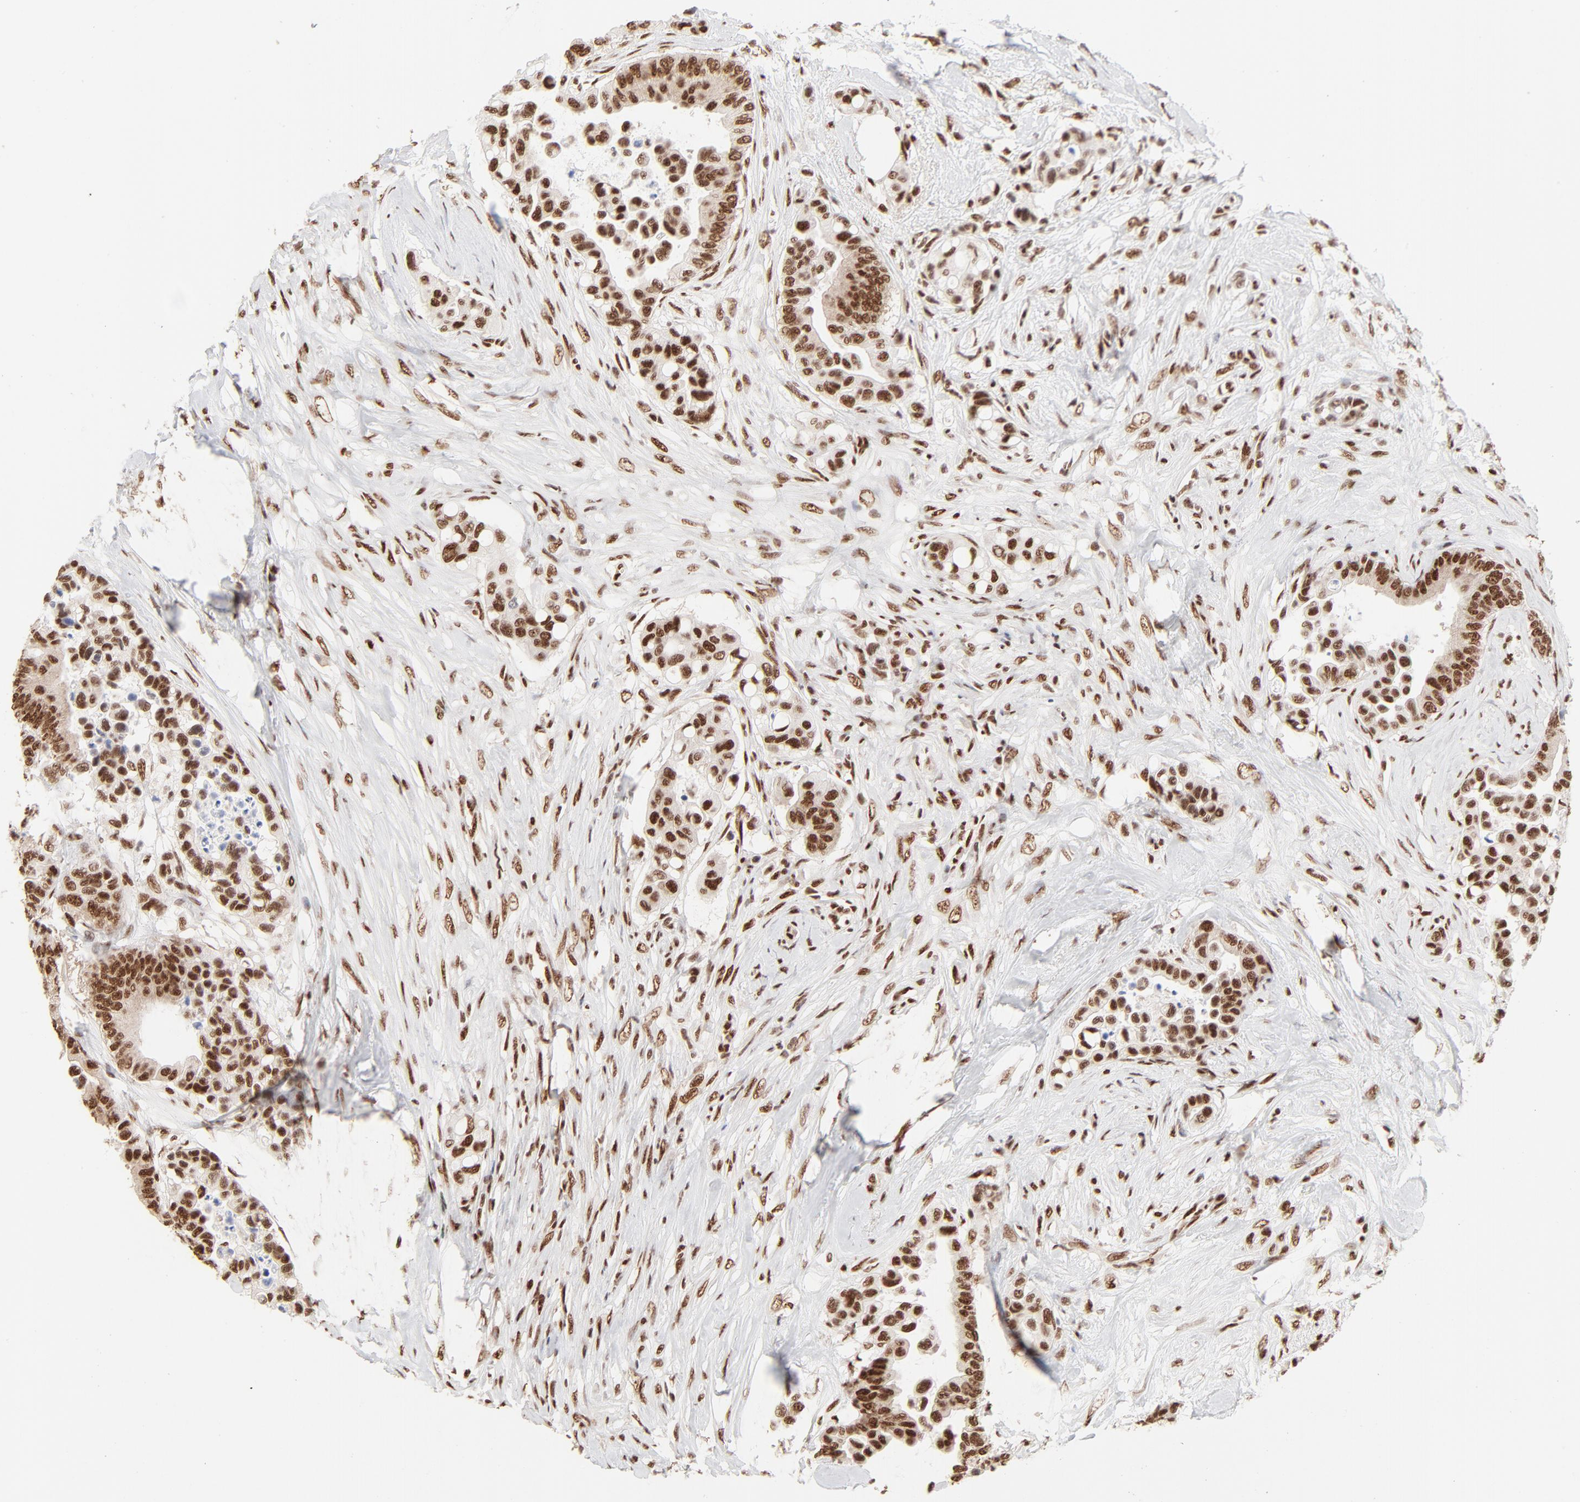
{"staining": {"intensity": "strong", "quantity": ">75%", "location": "nuclear"}, "tissue": "colorectal cancer", "cell_type": "Tumor cells", "image_type": "cancer", "snomed": [{"axis": "morphology", "description": "Adenocarcinoma, NOS"}, {"axis": "topography", "description": "Colon"}], "caption": "High-magnification brightfield microscopy of colorectal cancer (adenocarcinoma) stained with DAB (brown) and counterstained with hematoxylin (blue). tumor cells exhibit strong nuclear positivity is seen in about>75% of cells. Using DAB (3,3'-diaminobenzidine) (brown) and hematoxylin (blue) stains, captured at high magnification using brightfield microscopy.", "gene": "TARDBP", "patient": {"sex": "male", "age": 82}}